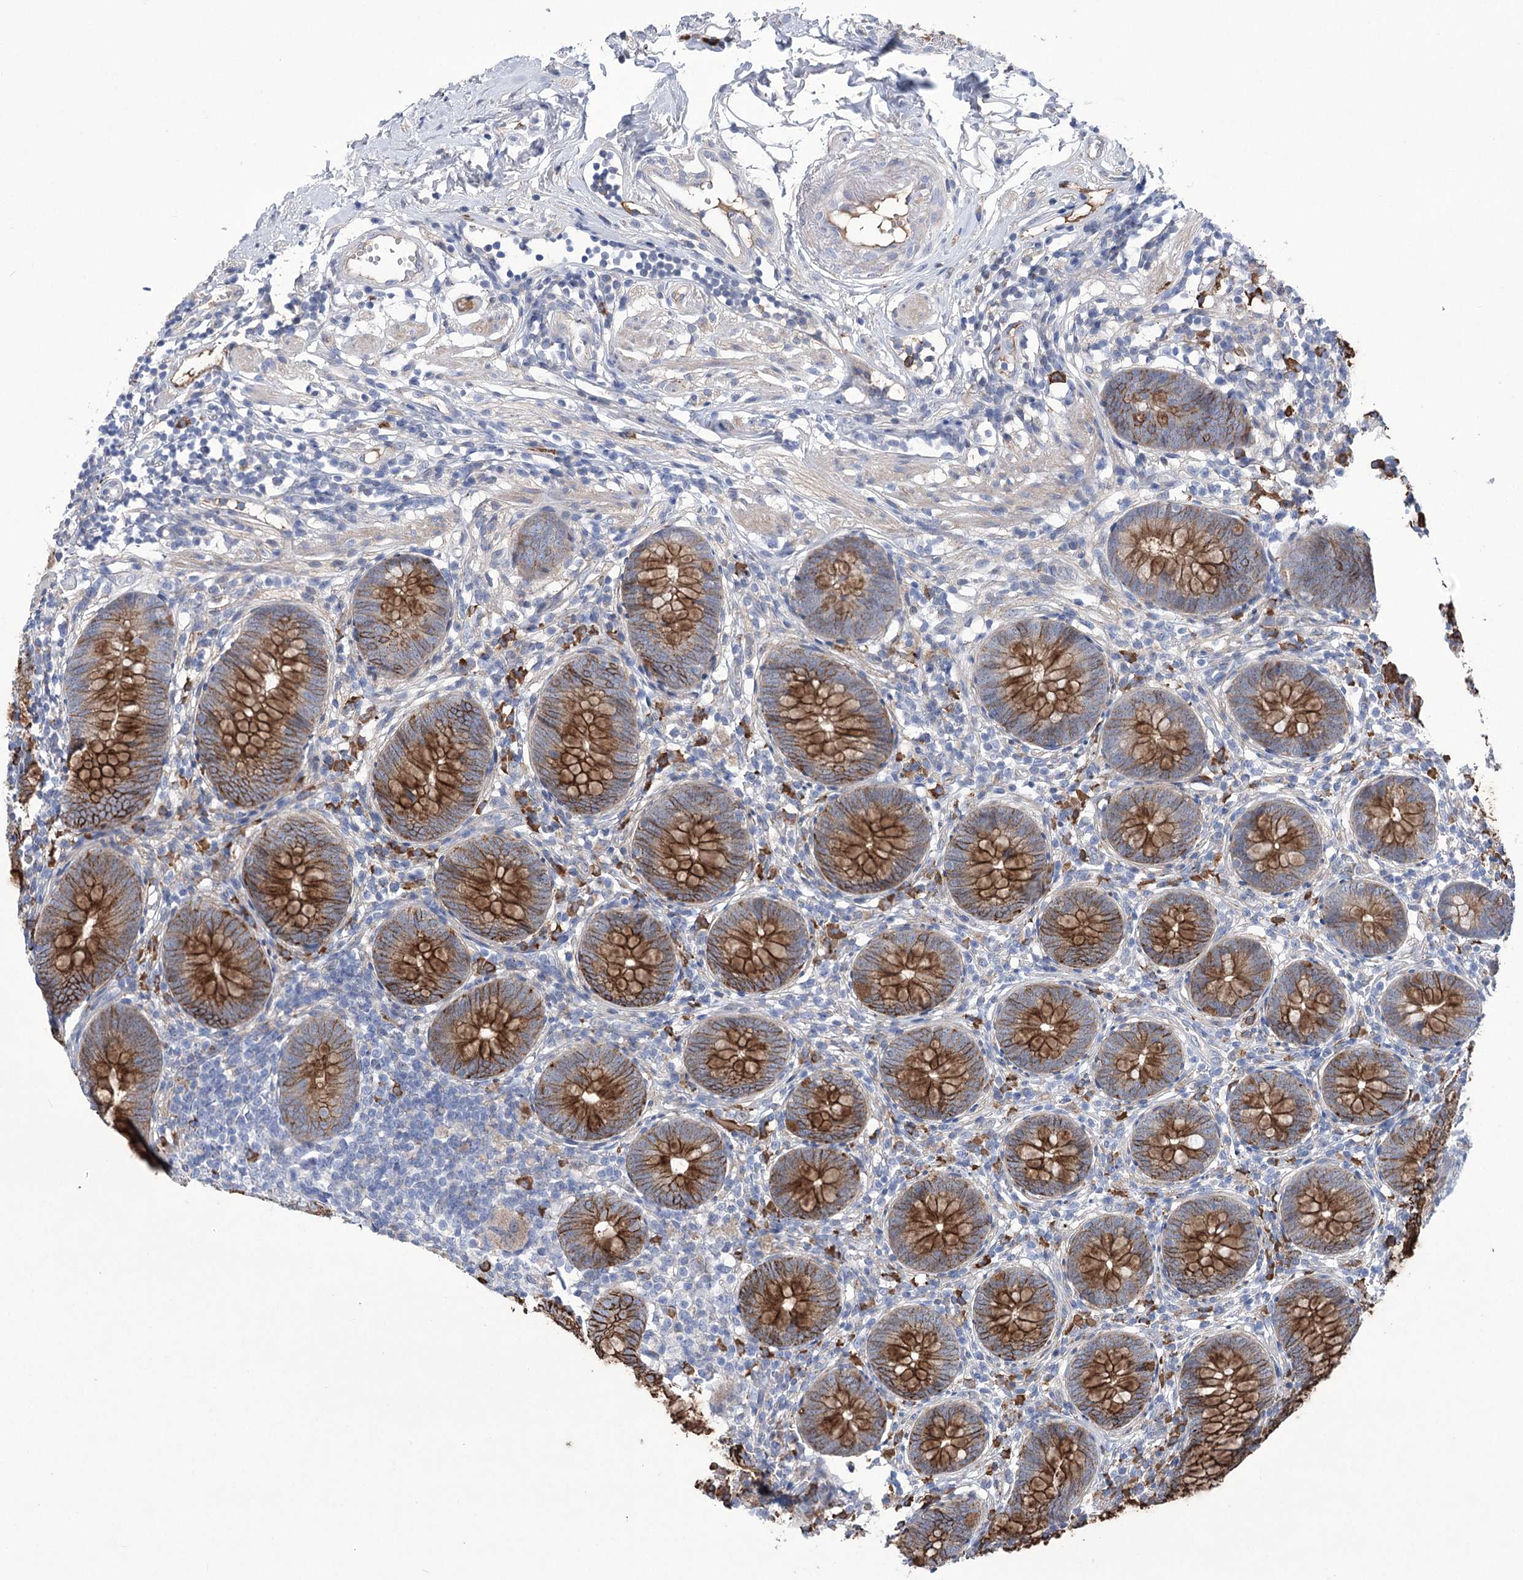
{"staining": {"intensity": "strong", "quantity": "25%-75%", "location": "cytoplasmic/membranous"}, "tissue": "appendix", "cell_type": "Glandular cells", "image_type": "normal", "snomed": [{"axis": "morphology", "description": "Normal tissue, NOS"}, {"axis": "topography", "description": "Appendix"}], "caption": "Glandular cells exhibit high levels of strong cytoplasmic/membranous positivity in about 25%-75% of cells in normal appendix. (Brightfield microscopy of DAB IHC at high magnification).", "gene": "CEP164", "patient": {"sex": "female", "age": 62}}